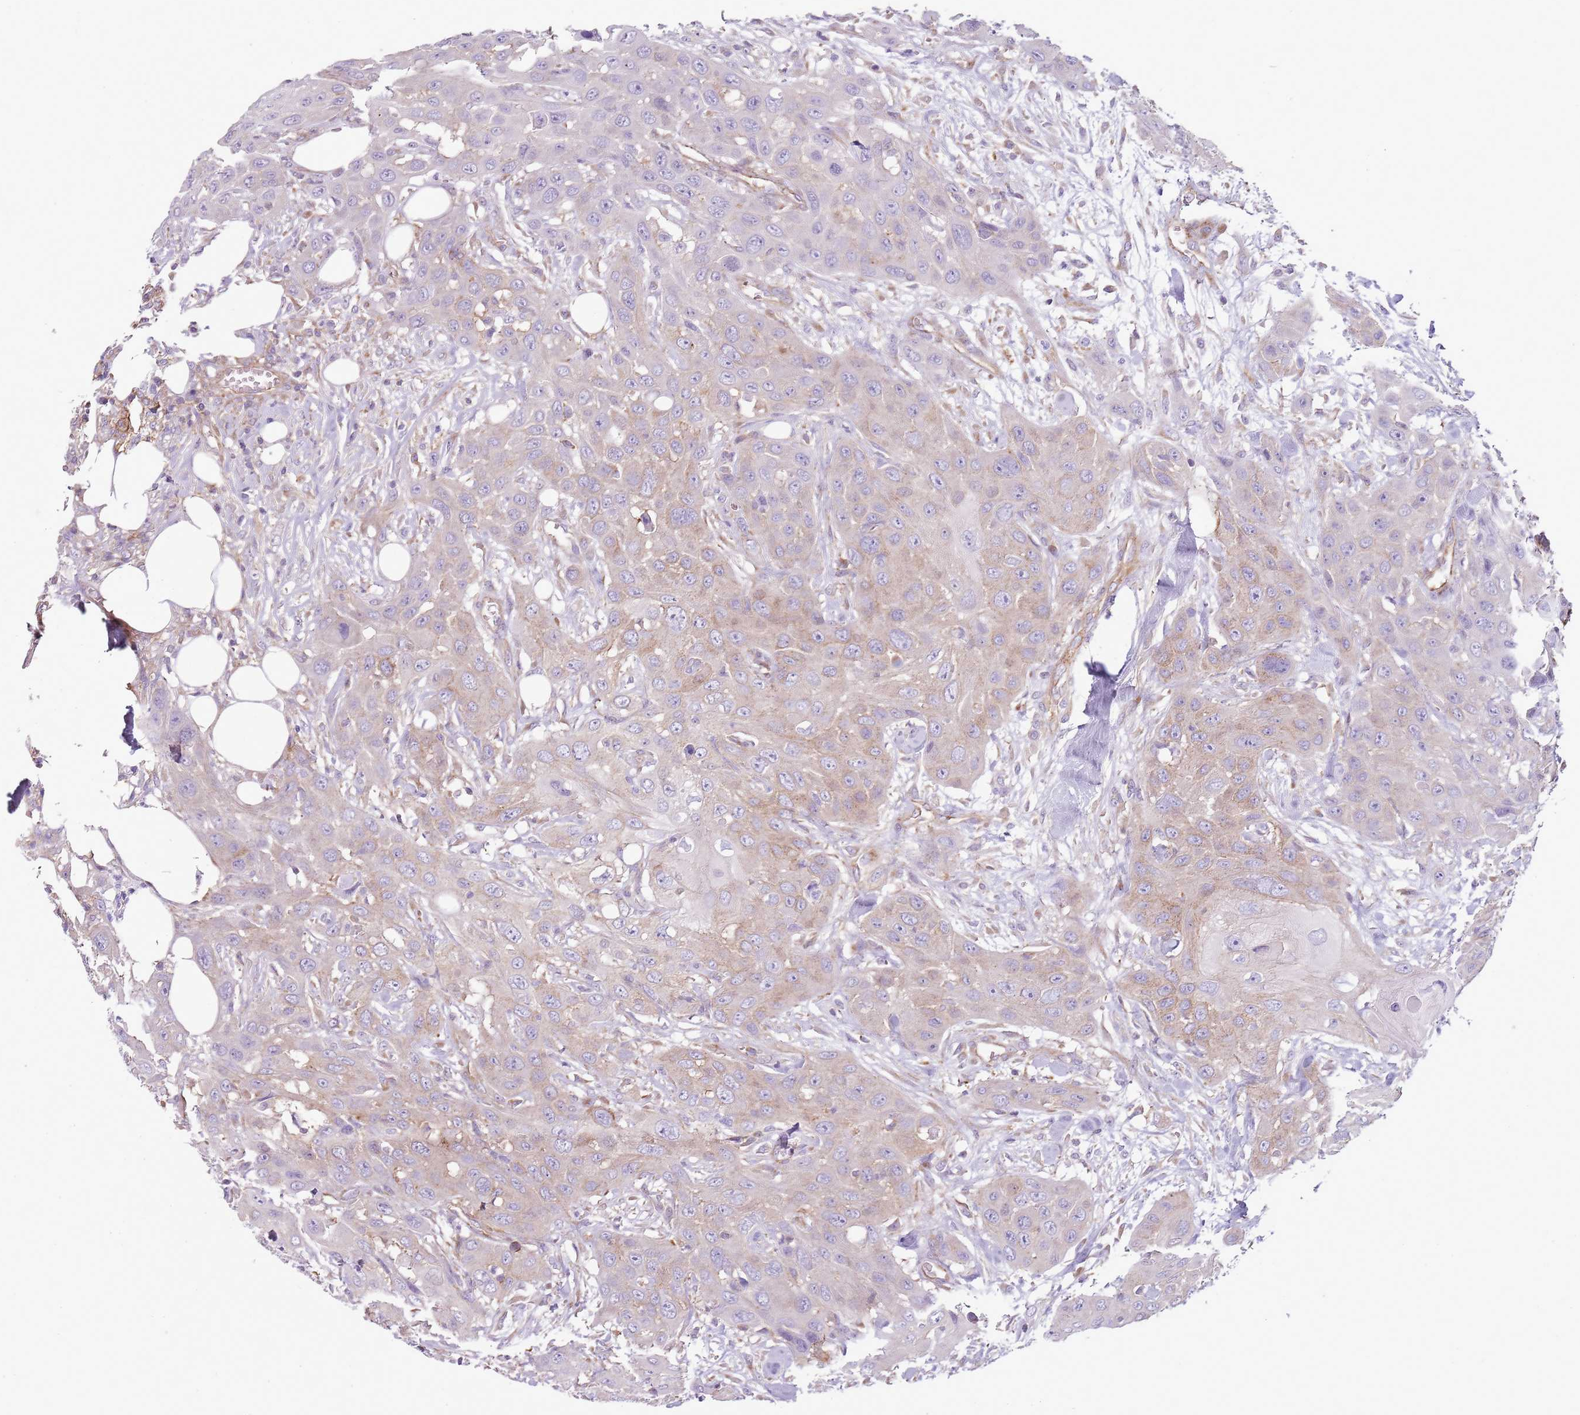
{"staining": {"intensity": "weak", "quantity": "25%-75%", "location": "cytoplasmic/membranous"}, "tissue": "head and neck cancer", "cell_type": "Tumor cells", "image_type": "cancer", "snomed": [{"axis": "morphology", "description": "Squamous cell carcinoma, NOS"}, {"axis": "topography", "description": "Head-Neck"}], "caption": "An image showing weak cytoplasmic/membranous positivity in about 25%-75% of tumor cells in squamous cell carcinoma (head and neck), as visualized by brown immunohistochemical staining.", "gene": "SNX1", "patient": {"sex": "male", "age": 81}}